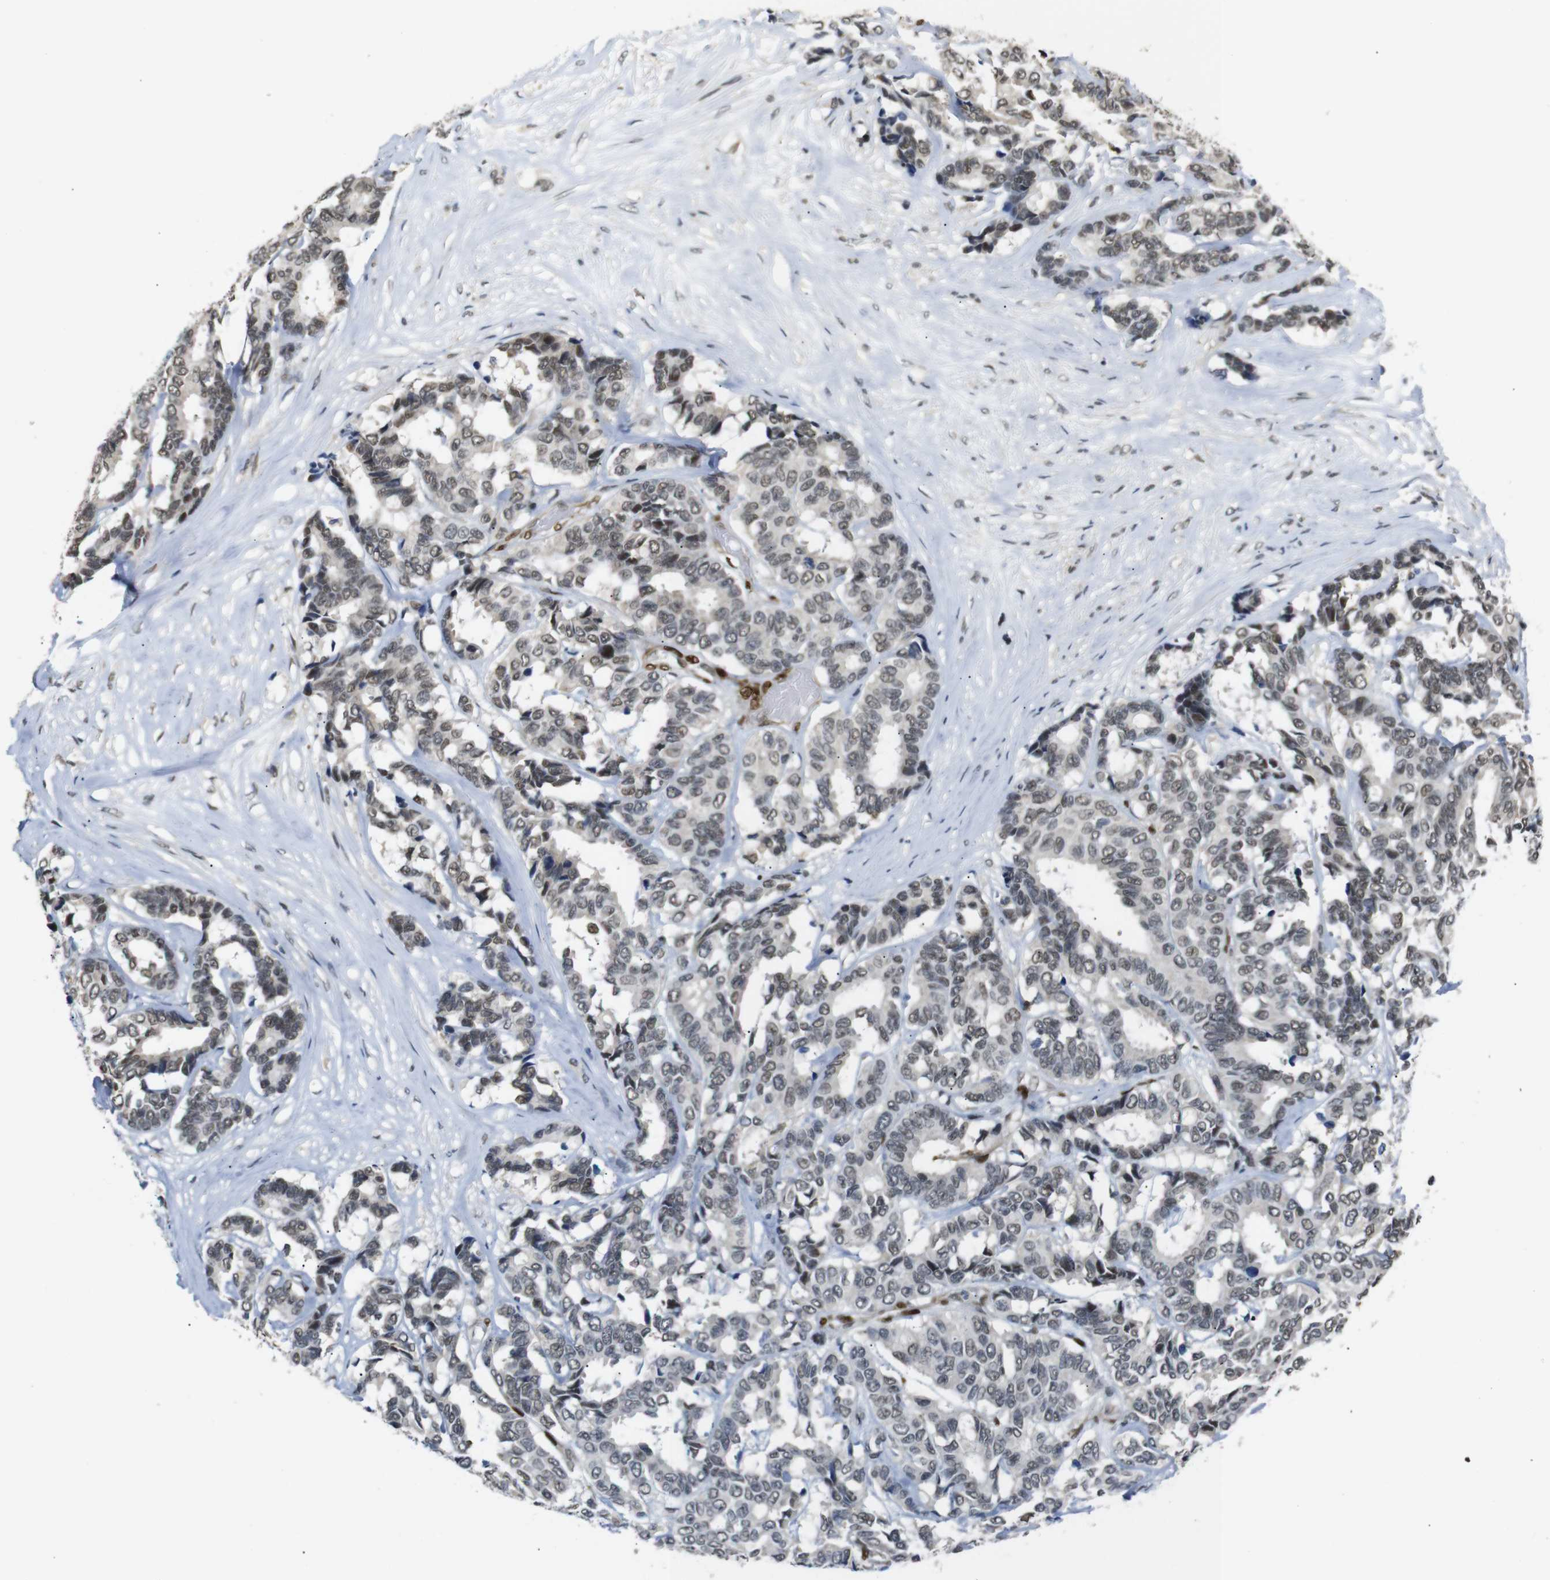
{"staining": {"intensity": "moderate", "quantity": ">75%", "location": "nuclear"}, "tissue": "breast cancer", "cell_type": "Tumor cells", "image_type": "cancer", "snomed": [{"axis": "morphology", "description": "Duct carcinoma"}, {"axis": "topography", "description": "Breast"}], "caption": "There is medium levels of moderate nuclear expression in tumor cells of breast cancer, as demonstrated by immunohistochemical staining (brown color).", "gene": "TBX2", "patient": {"sex": "female", "age": 87}}